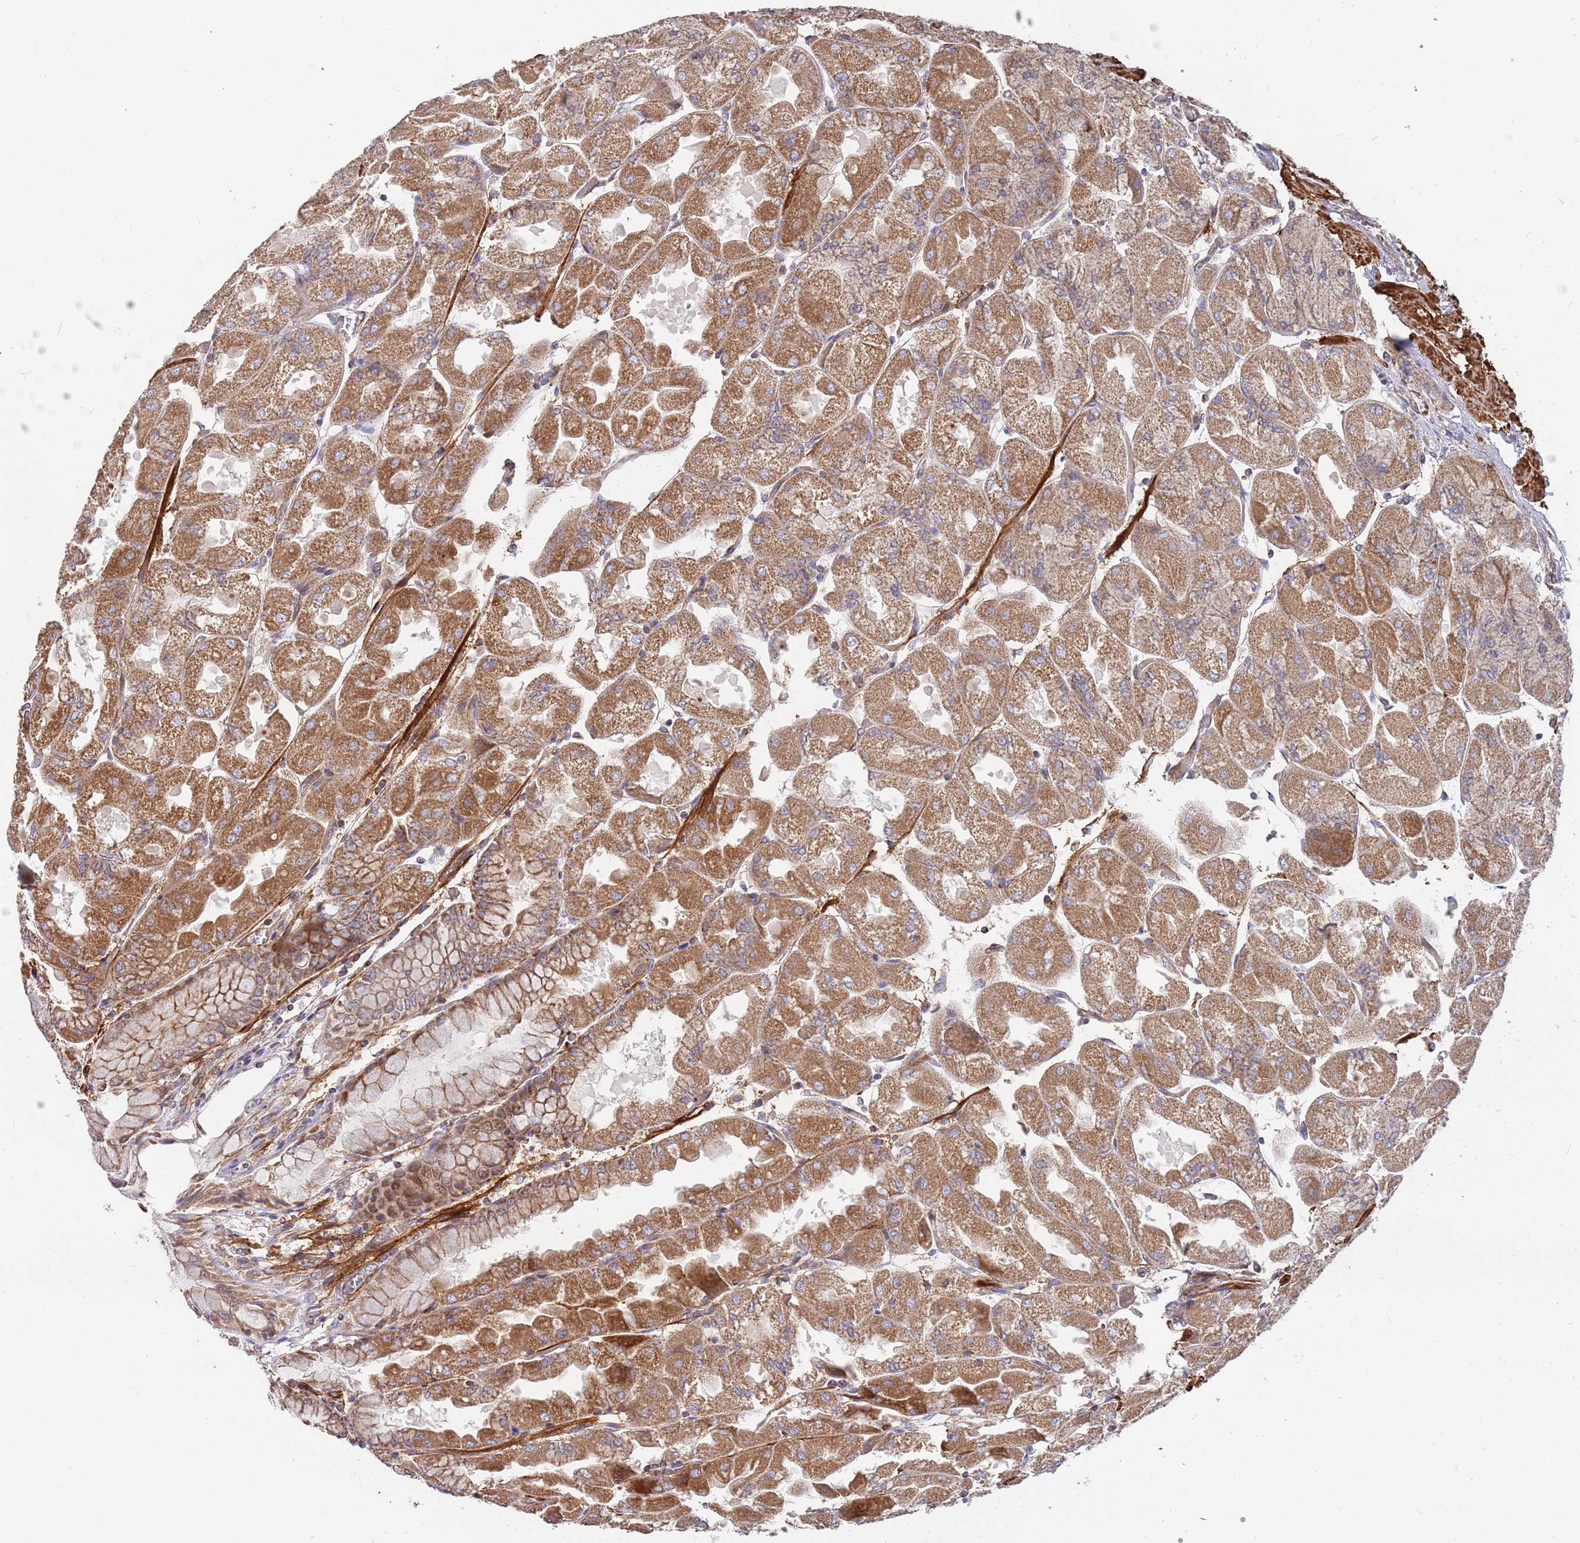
{"staining": {"intensity": "strong", "quantity": ">75%", "location": "cytoplasmic/membranous"}, "tissue": "stomach", "cell_type": "Glandular cells", "image_type": "normal", "snomed": [{"axis": "morphology", "description": "Normal tissue, NOS"}, {"axis": "topography", "description": "Stomach"}], "caption": "IHC (DAB) staining of benign stomach displays strong cytoplasmic/membranous protein positivity in about >75% of glandular cells.", "gene": "WDFY3", "patient": {"sex": "female", "age": 61}}